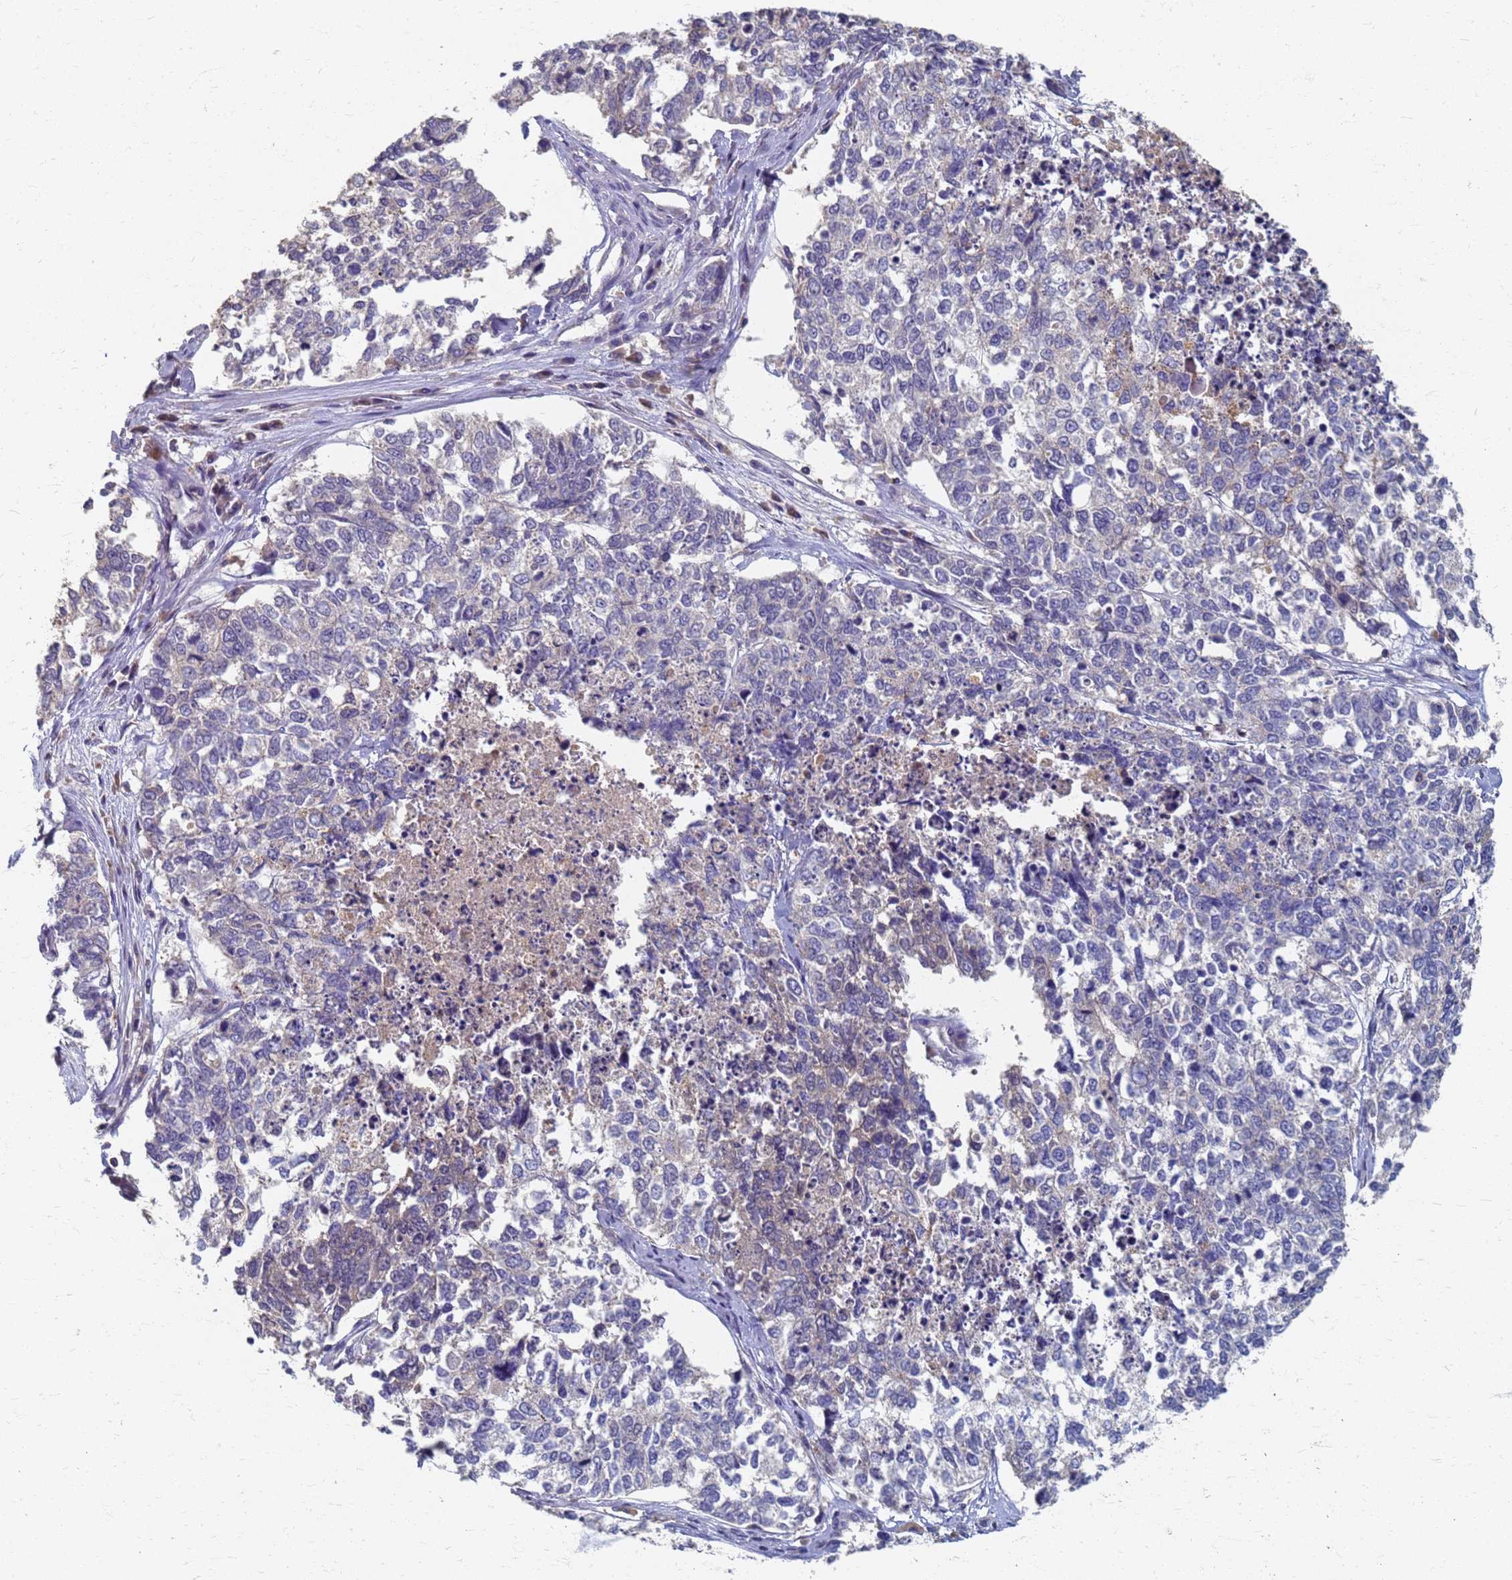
{"staining": {"intensity": "negative", "quantity": "none", "location": "none"}, "tissue": "cervical cancer", "cell_type": "Tumor cells", "image_type": "cancer", "snomed": [{"axis": "morphology", "description": "Squamous cell carcinoma, NOS"}, {"axis": "topography", "description": "Cervix"}], "caption": "High magnification brightfield microscopy of squamous cell carcinoma (cervical) stained with DAB (brown) and counterstained with hematoxylin (blue): tumor cells show no significant expression.", "gene": "KRCC1", "patient": {"sex": "female", "age": 63}}